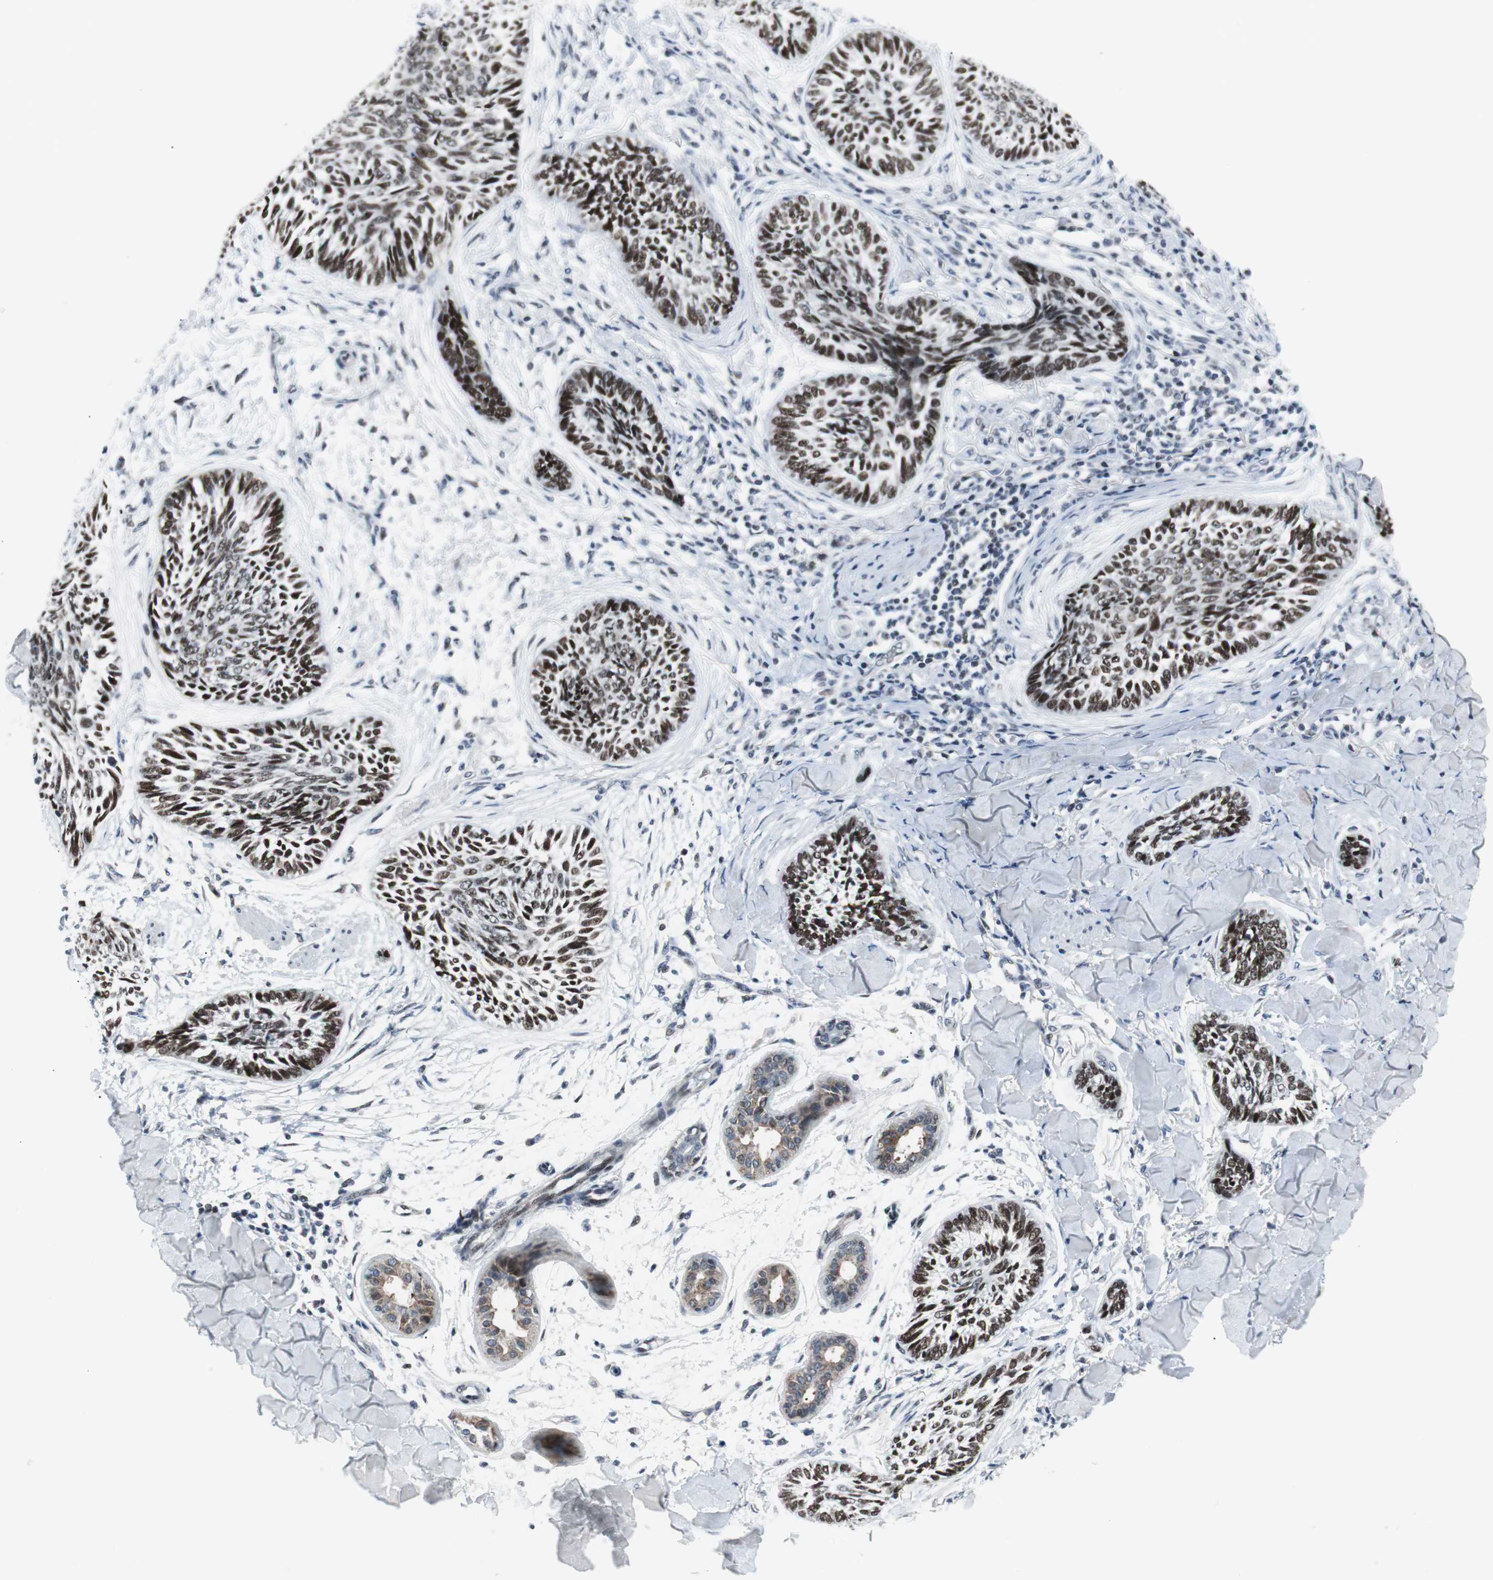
{"staining": {"intensity": "moderate", "quantity": ">75%", "location": "nuclear"}, "tissue": "skin cancer", "cell_type": "Tumor cells", "image_type": "cancer", "snomed": [{"axis": "morphology", "description": "Papilloma, NOS"}, {"axis": "morphology", "description": "Basal cell carcinoma"}, {"axis": "topography", "description": "Skin"}], "caption": "Immunohistochemistry micrograph of neoplastic tissue: human skin basal cell carcinoma stained using immunohistochemistry (IHC) demonstrates medium levels of moderate protein expression localized specifically in the nuclear of tumor cells, appearing as a nuclear brown color.", "gene": "MTA1", "patient": {"sex": "male", "age": 87}}